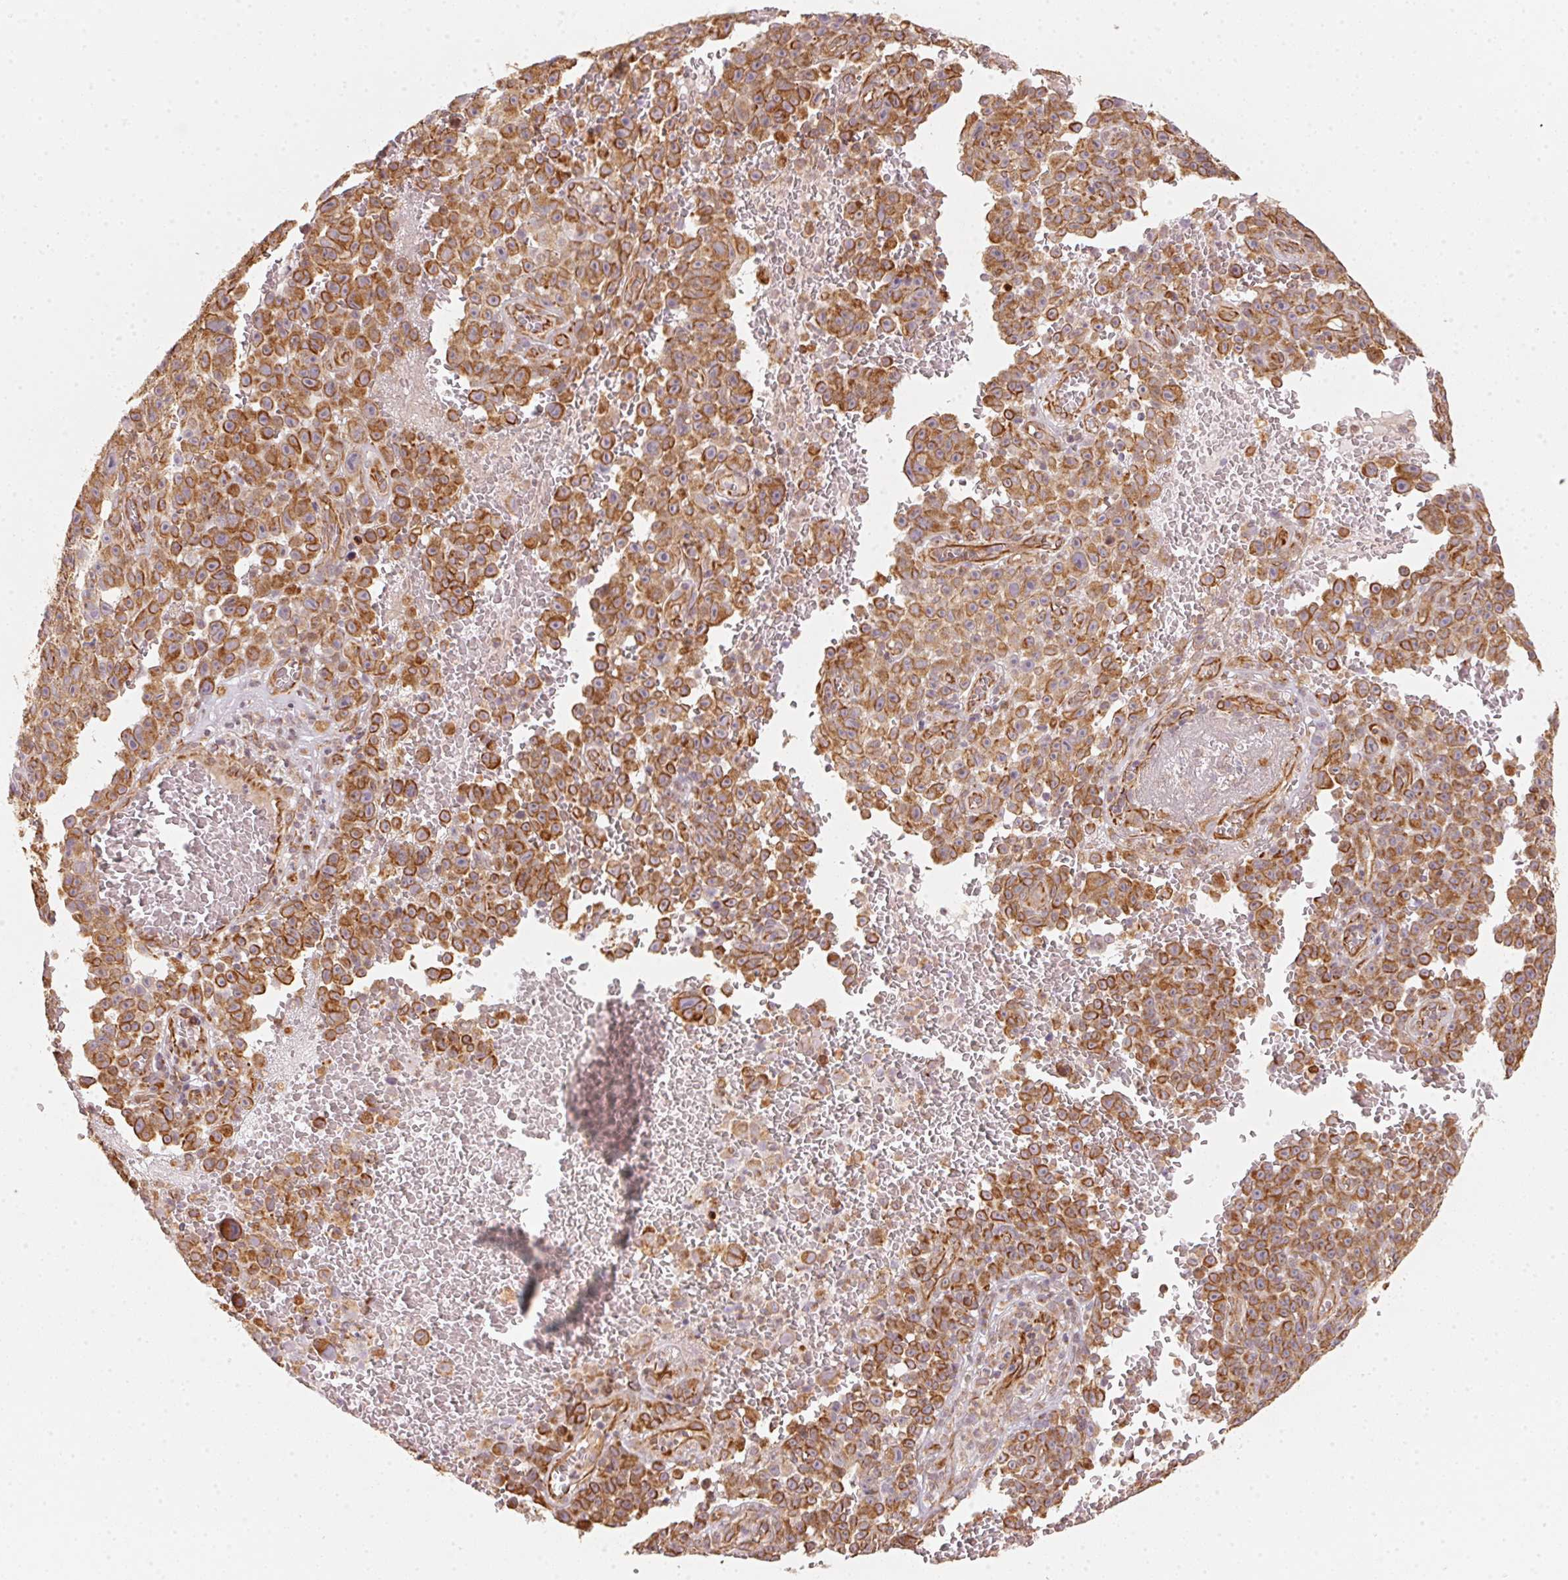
{"staining": {"intensity": "moderate", "quantity": ">75%", "location": "cytoplasmic/membranous"}, "tissue": "melanoma", "cell_type": "Tumor cells", "image_type": "cancer", "snomed": [{"axis": "morphology", "description": "Malignant melanoma, NOS"}, {"axis": "topography", "description": "Skin"}], "caption": "Immunohistochemistry (IHC) (DAB) staining of melanoma displays moderate cytoplasmic/membranous protein staining in about >75% of tumor cells.", "gene": "FOXR2", "patient": {"sex": "female", "age": 82}}